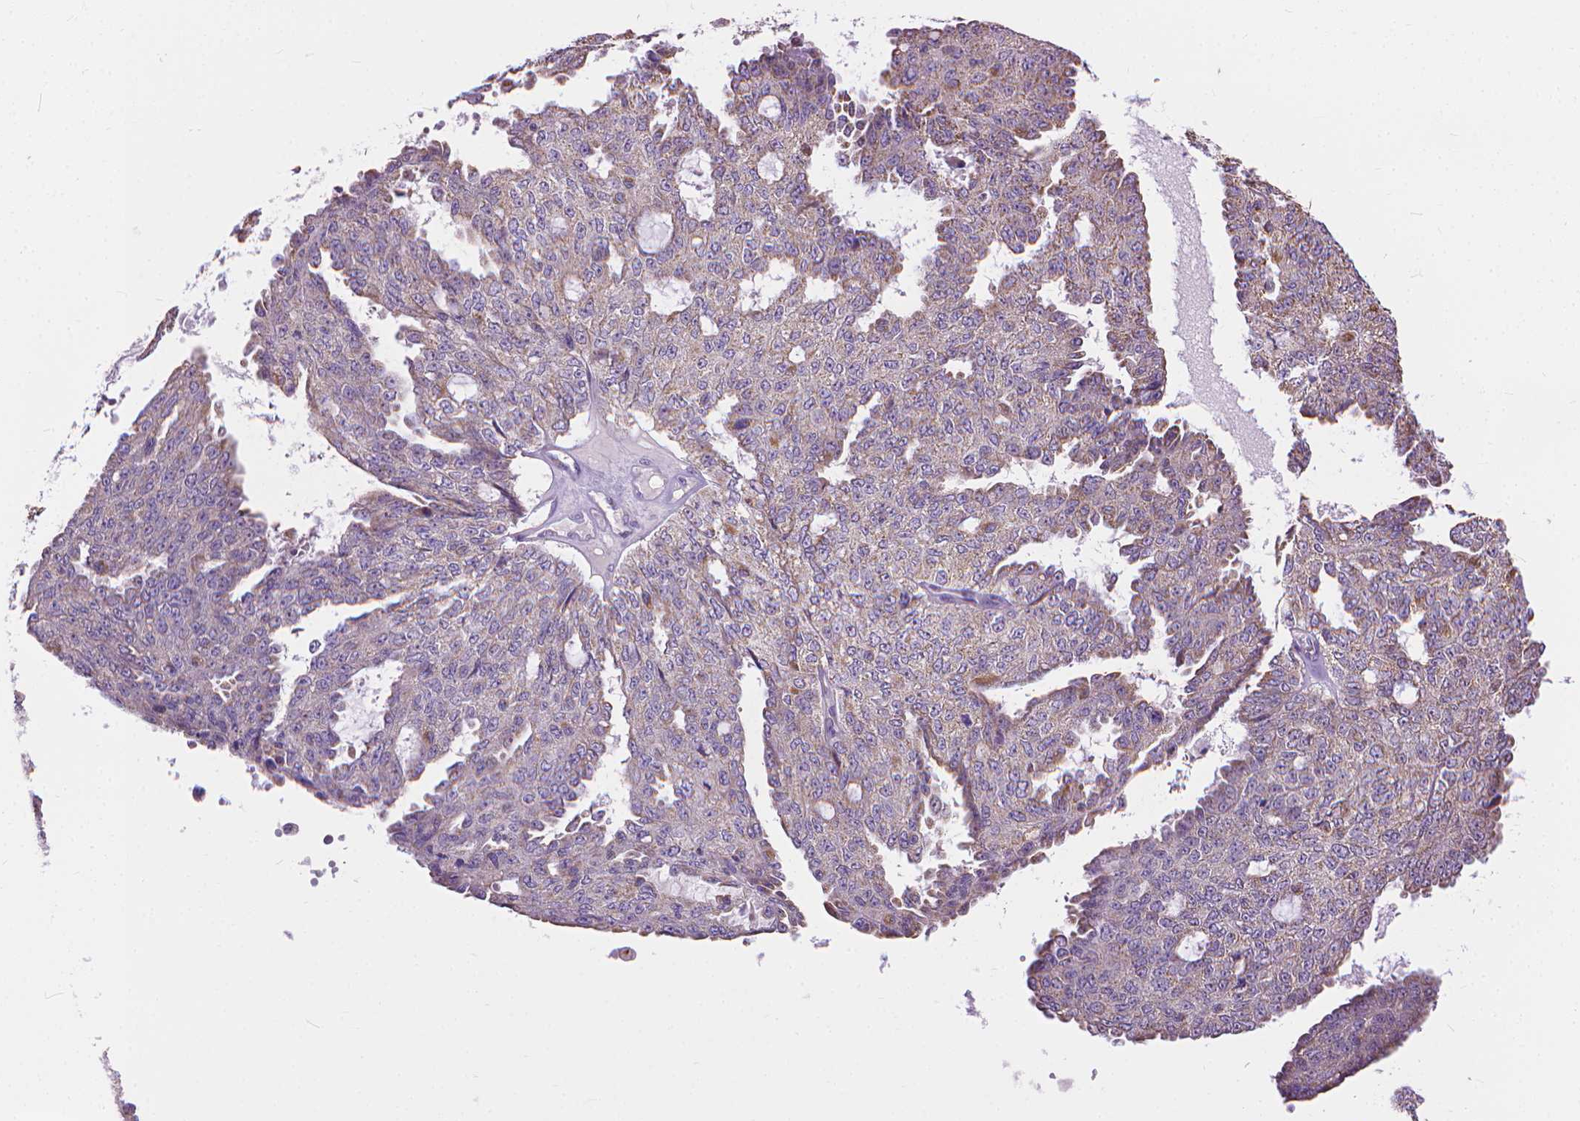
{"staining": {"intensity": "weak", "quantity": "<25%", "location": "cytoplasmic/membranous"}, "tissue": "ovarian cancer", "cell_type": "Tumor cells", "image_type": "cancer", "snomed": [{"axis": "morphology", "description": "Cystadenocarcinoma, serous, NOS"}, {"axis": "topography", "description": "Ovary"}], "caption": "Immunohistochemistry (IHC) of ovarian cancer reveals no positivity in tumor cells. (Brightfield microscopy of DAB (3,3'-diaminobenzidine) immunohistochemistry at high magnification).", "gene": "SYN1", "patient": {"sex": "female", "age": 71}}